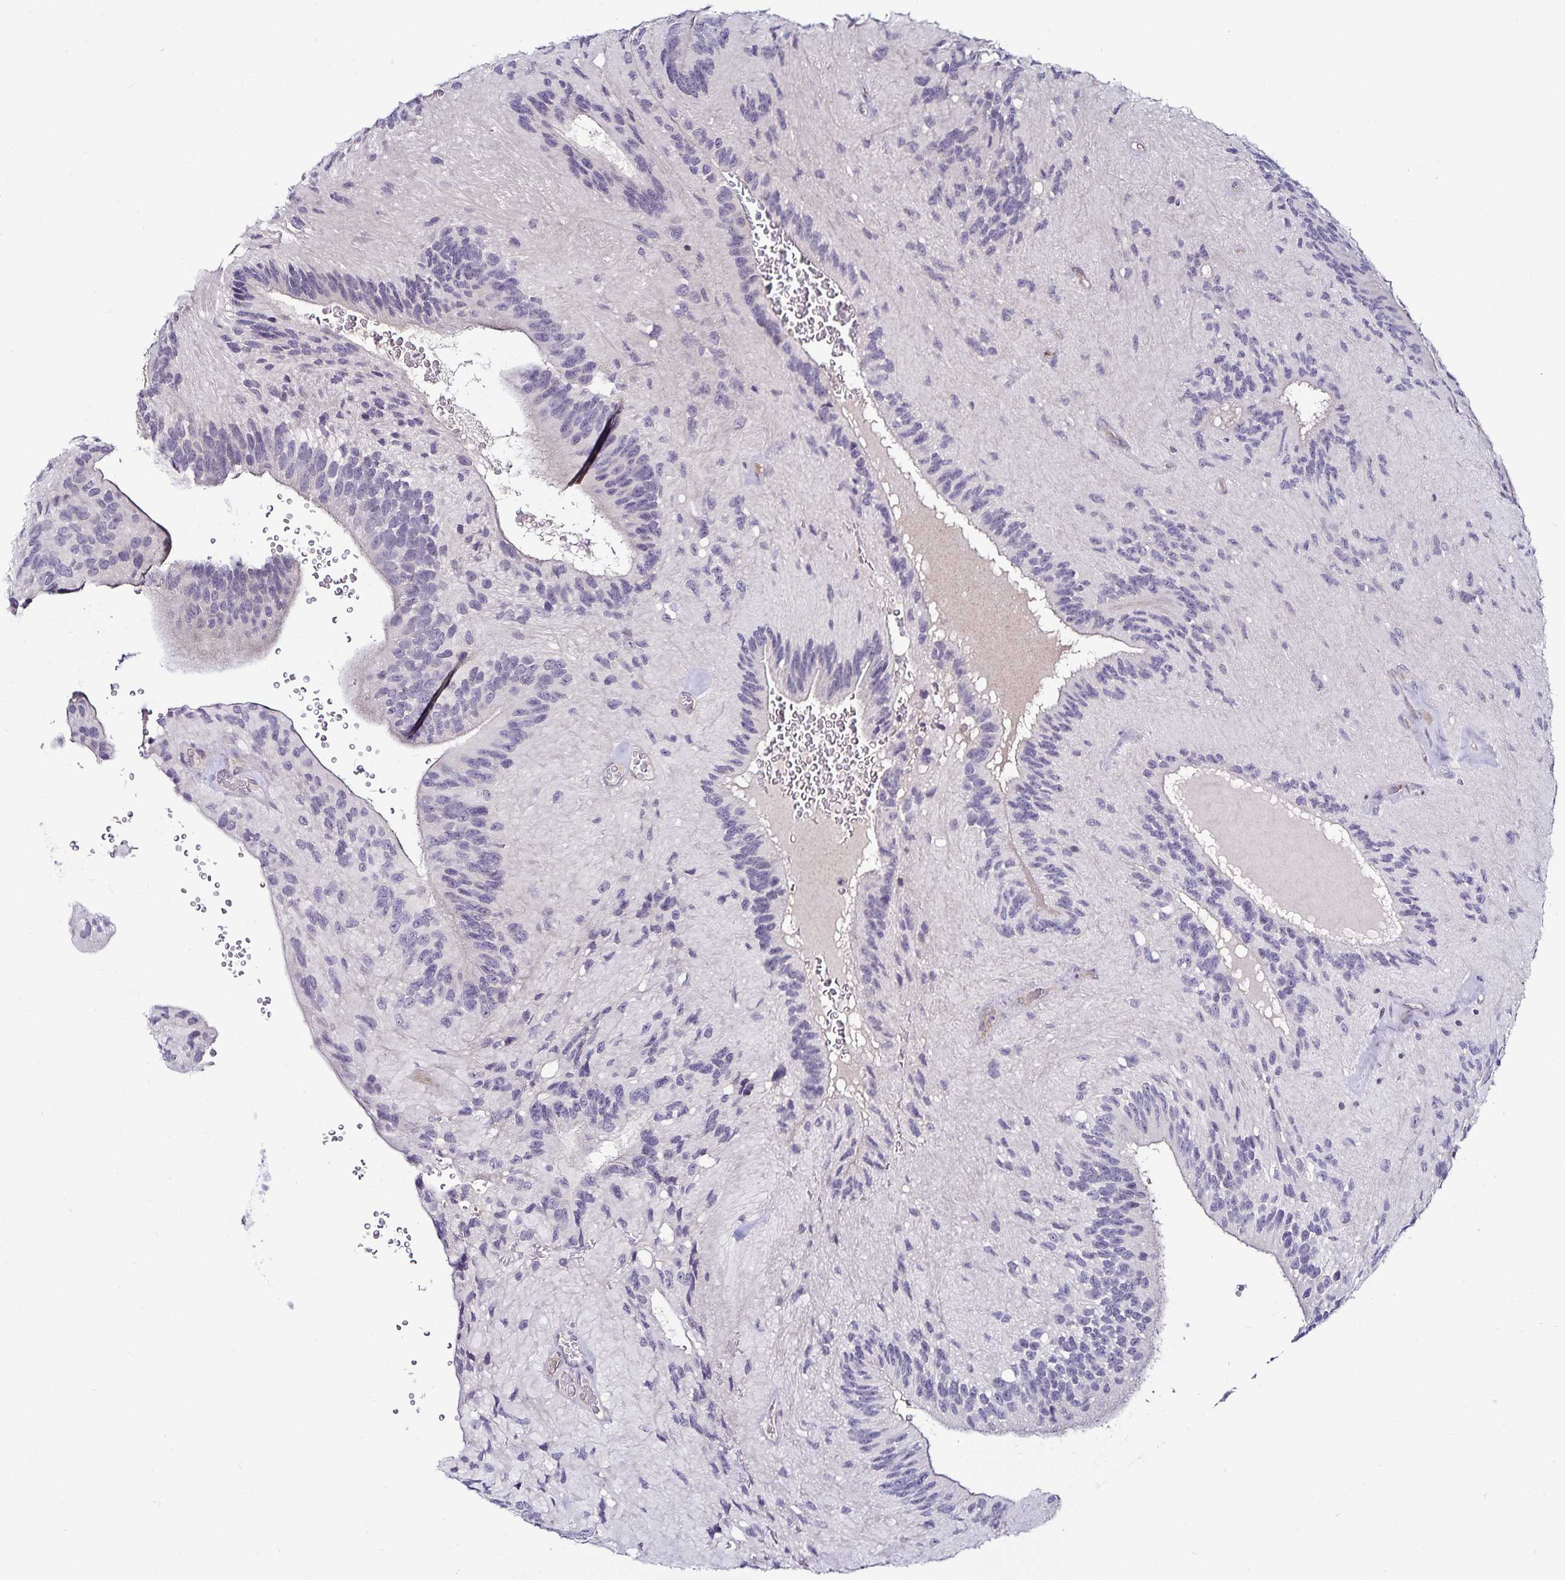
{"staining": {"intensity": "negative", "quantity": "none", "location": "none"}, "tissue": "glioma", "cell_type": "Tumor cells", "image_type": "cancer", "snomed": [{"axis": "morphology", "description": "Glioma, malignant, Low grade"}, {"axis": "topography", "description": "Brain"}], "caption": "This is a photomicrograph of immunohistochemistry staining of malignant glioma (low-grade), which shows no positivity in tumor cells. Nuclei are stained in blue.", "gene": "ACSL5", "patient": {"sex": "male", "age": 31}}